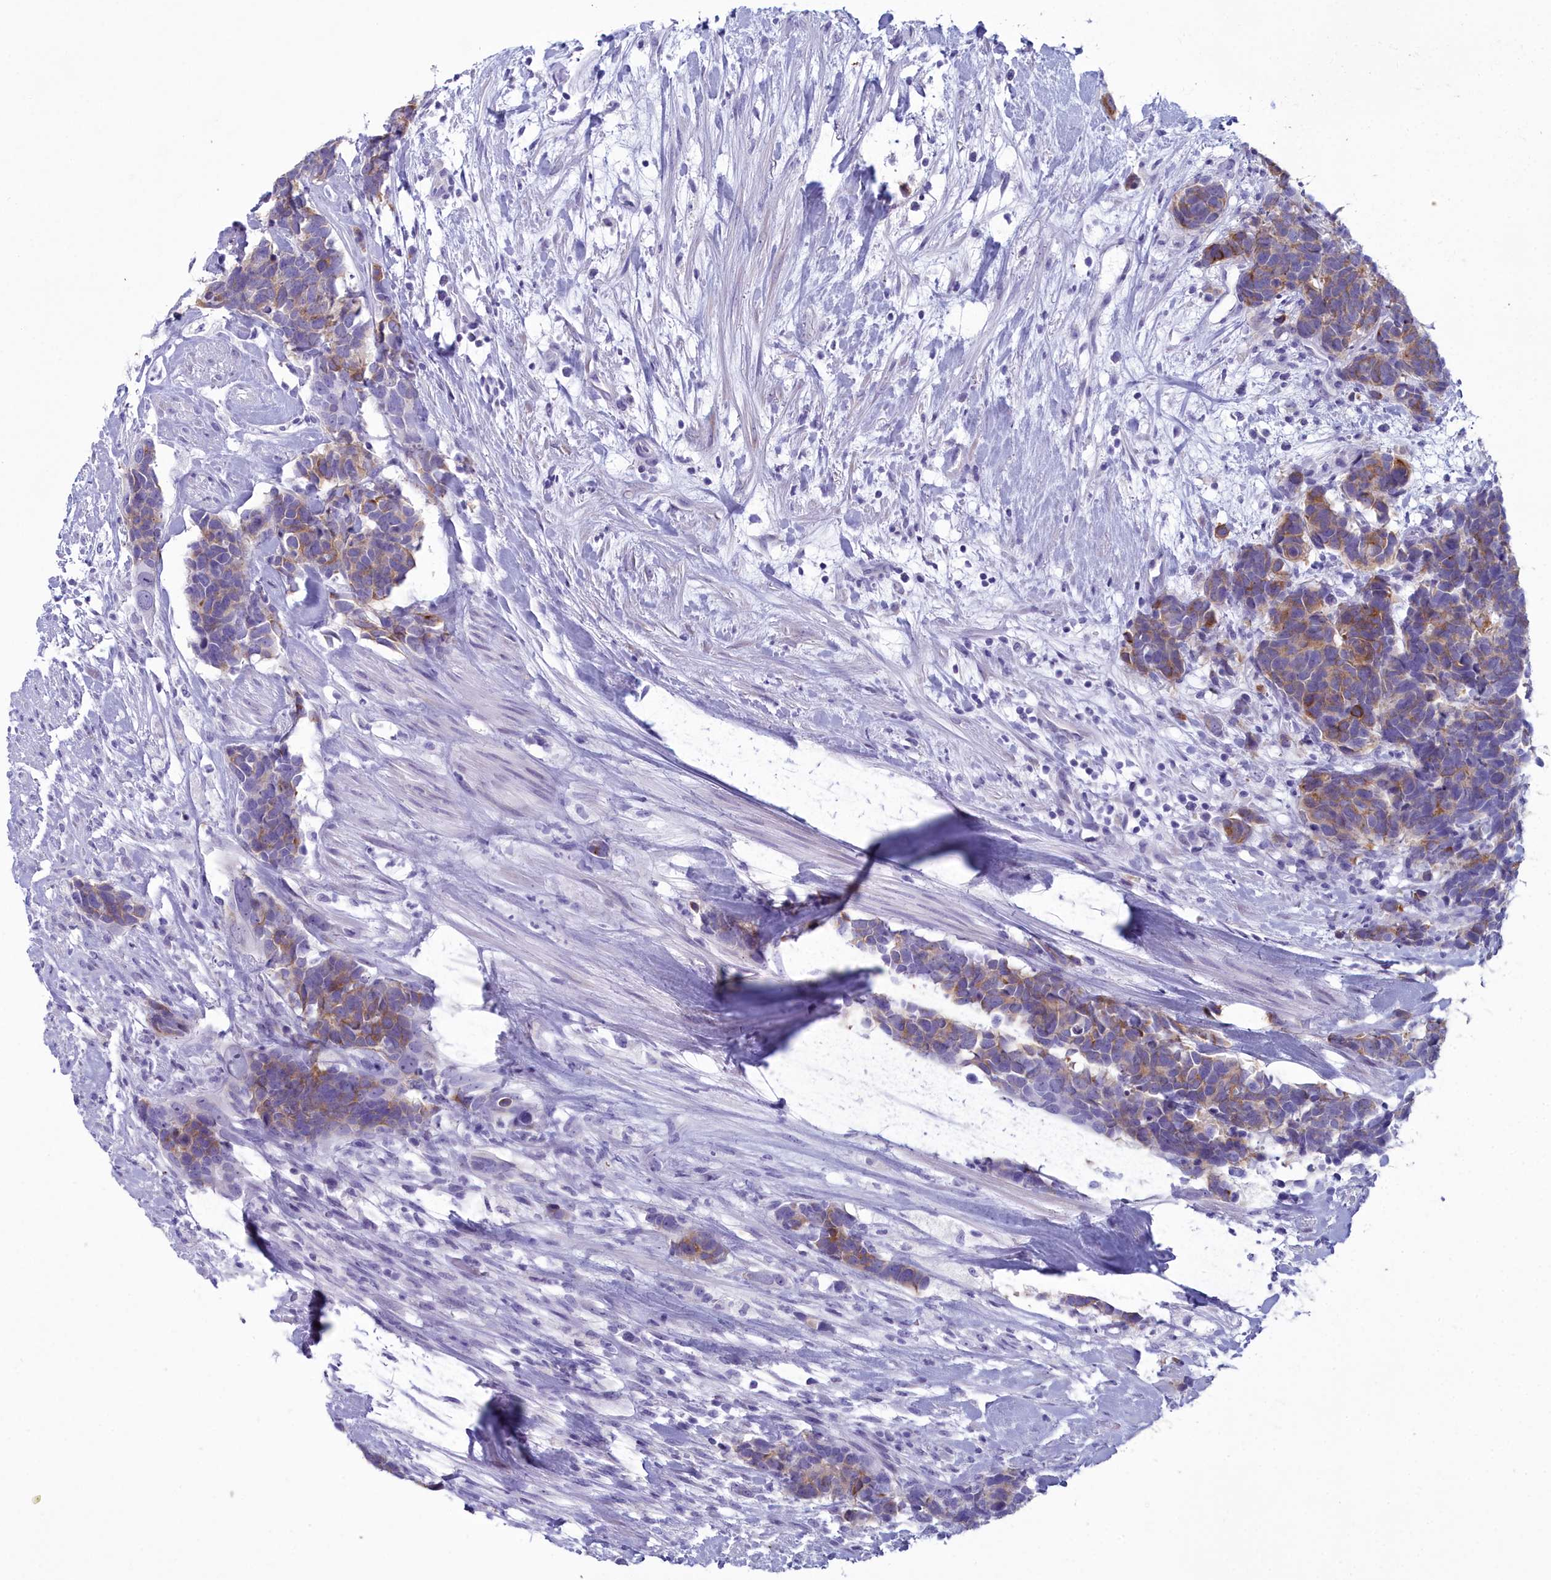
{"staining": {"intensity": "moderate", "quantity": ">75%", "location": "cytoplasmic/membranous"}, "tissue": "carcinoid", "cell_type": "Tumor cells", "image_type": "cancer", "snomed": [{"axis": "morphology", "description": "Carcinoma, NOS"}, {"axis": "morphology", "description": "Carcinoid, malignant, NOS"}, {"axis": "topography", "description": "Prostate"}], "caption": "IHC (DAB (3,3'-diaminobenzidine)) staining of carcinoma demonstrates moderate cytoplasmic/membranous protein expression in about >75% of tumor cells.", "gene": "MAP6", "patient": {"sex": "male", "age": 57}}